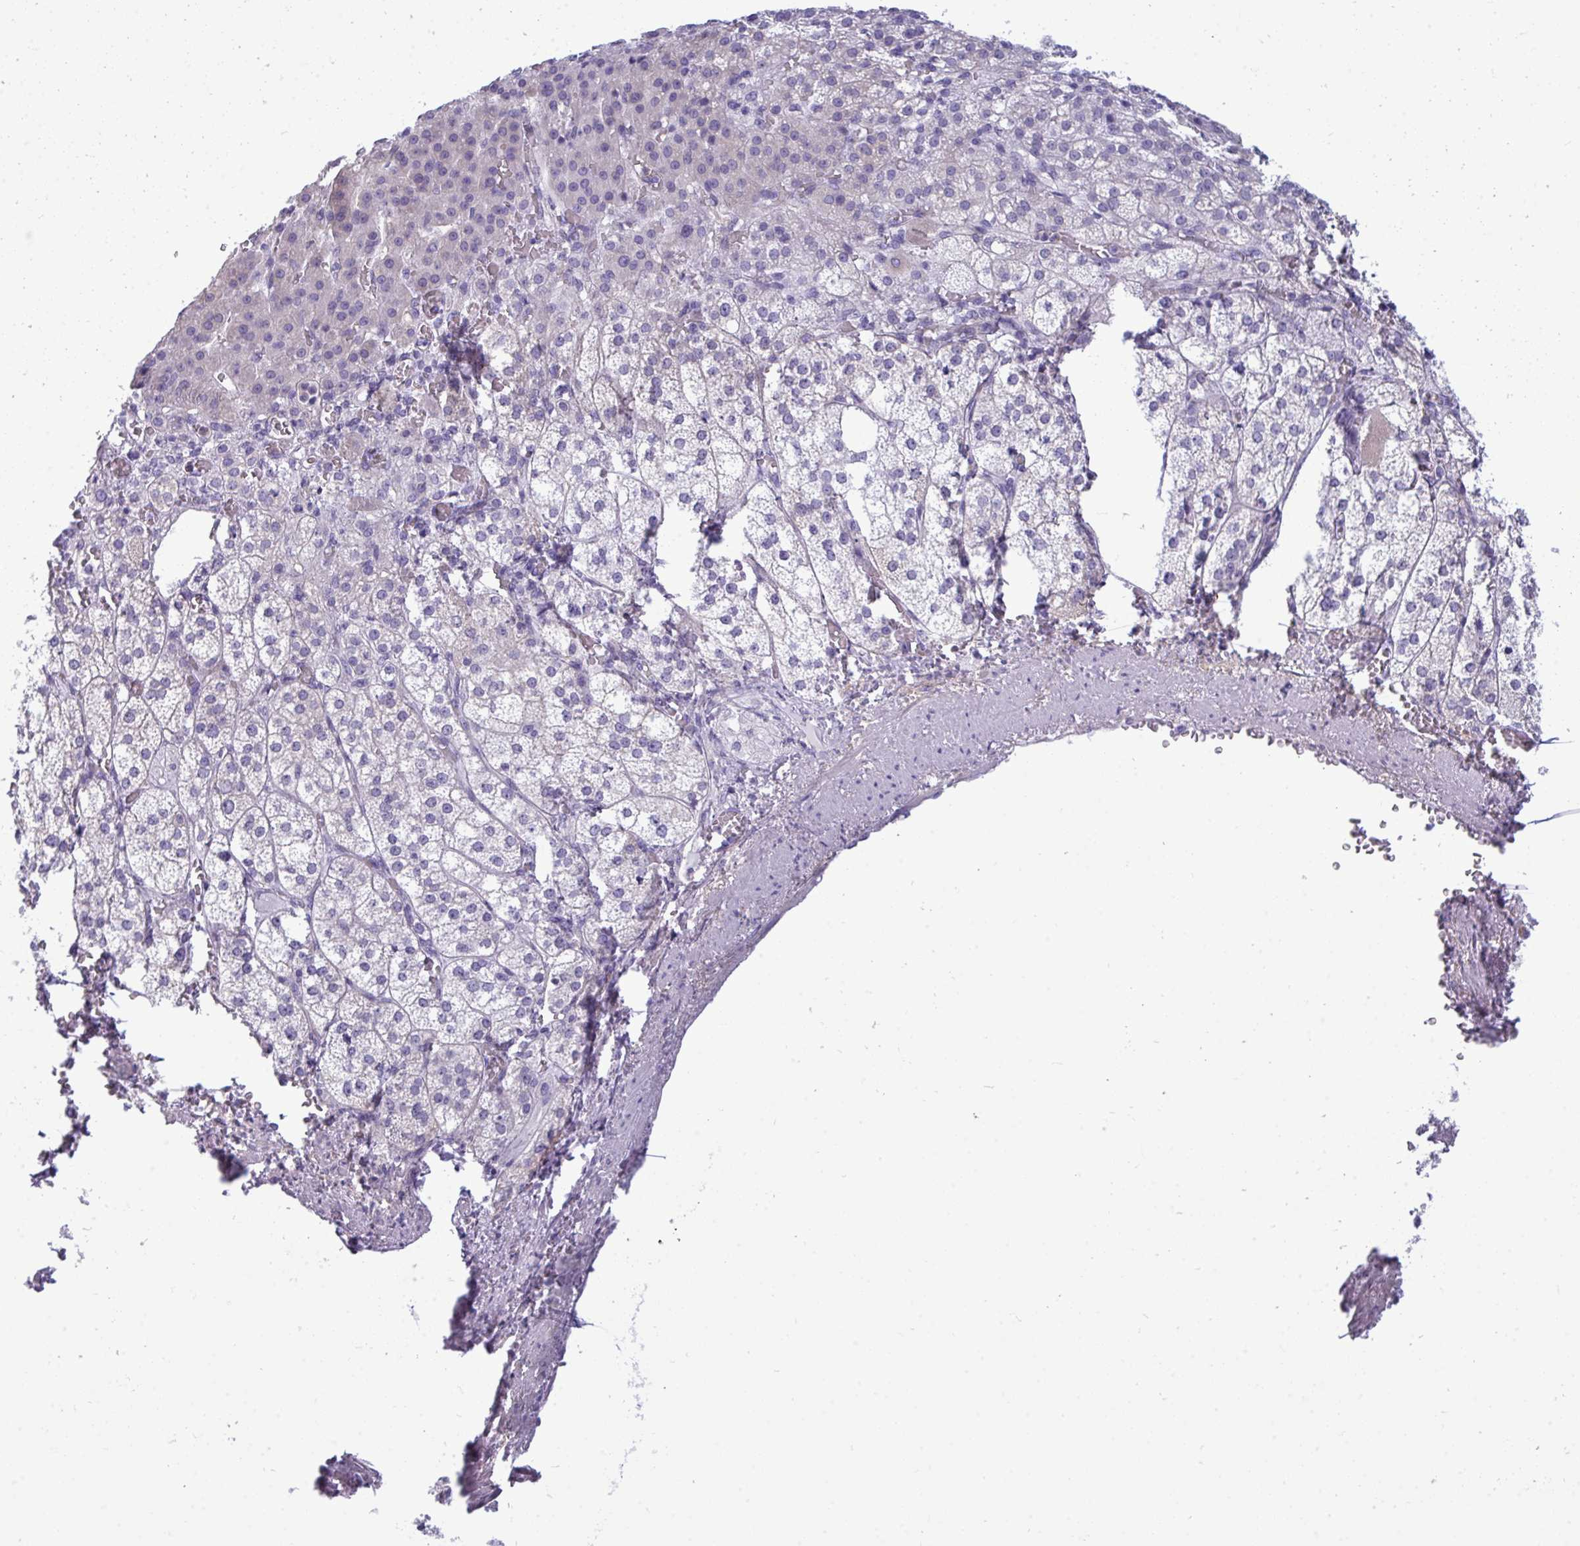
{"staining": {"intensity": "negative", "quantity": "none", "location": "none"}, "tissue": "adrenal gland", "cell_type": "Glandular cells", "image_type": "normal", "snomed": [{"axis": "morphology", "description": "Normal tissue, NOS"}, {"axis": "topography", "description": "Adrenal gland"}], "caption": "Glandular cells are negative for protein expression in normal human adrenal gland. (DAB (3,3'-diaminobenzidine) IHC visualized using brightfield microscopy, high magnification).", "gene": "MYH10", "patient": {"sex": "female", "age": 60}}